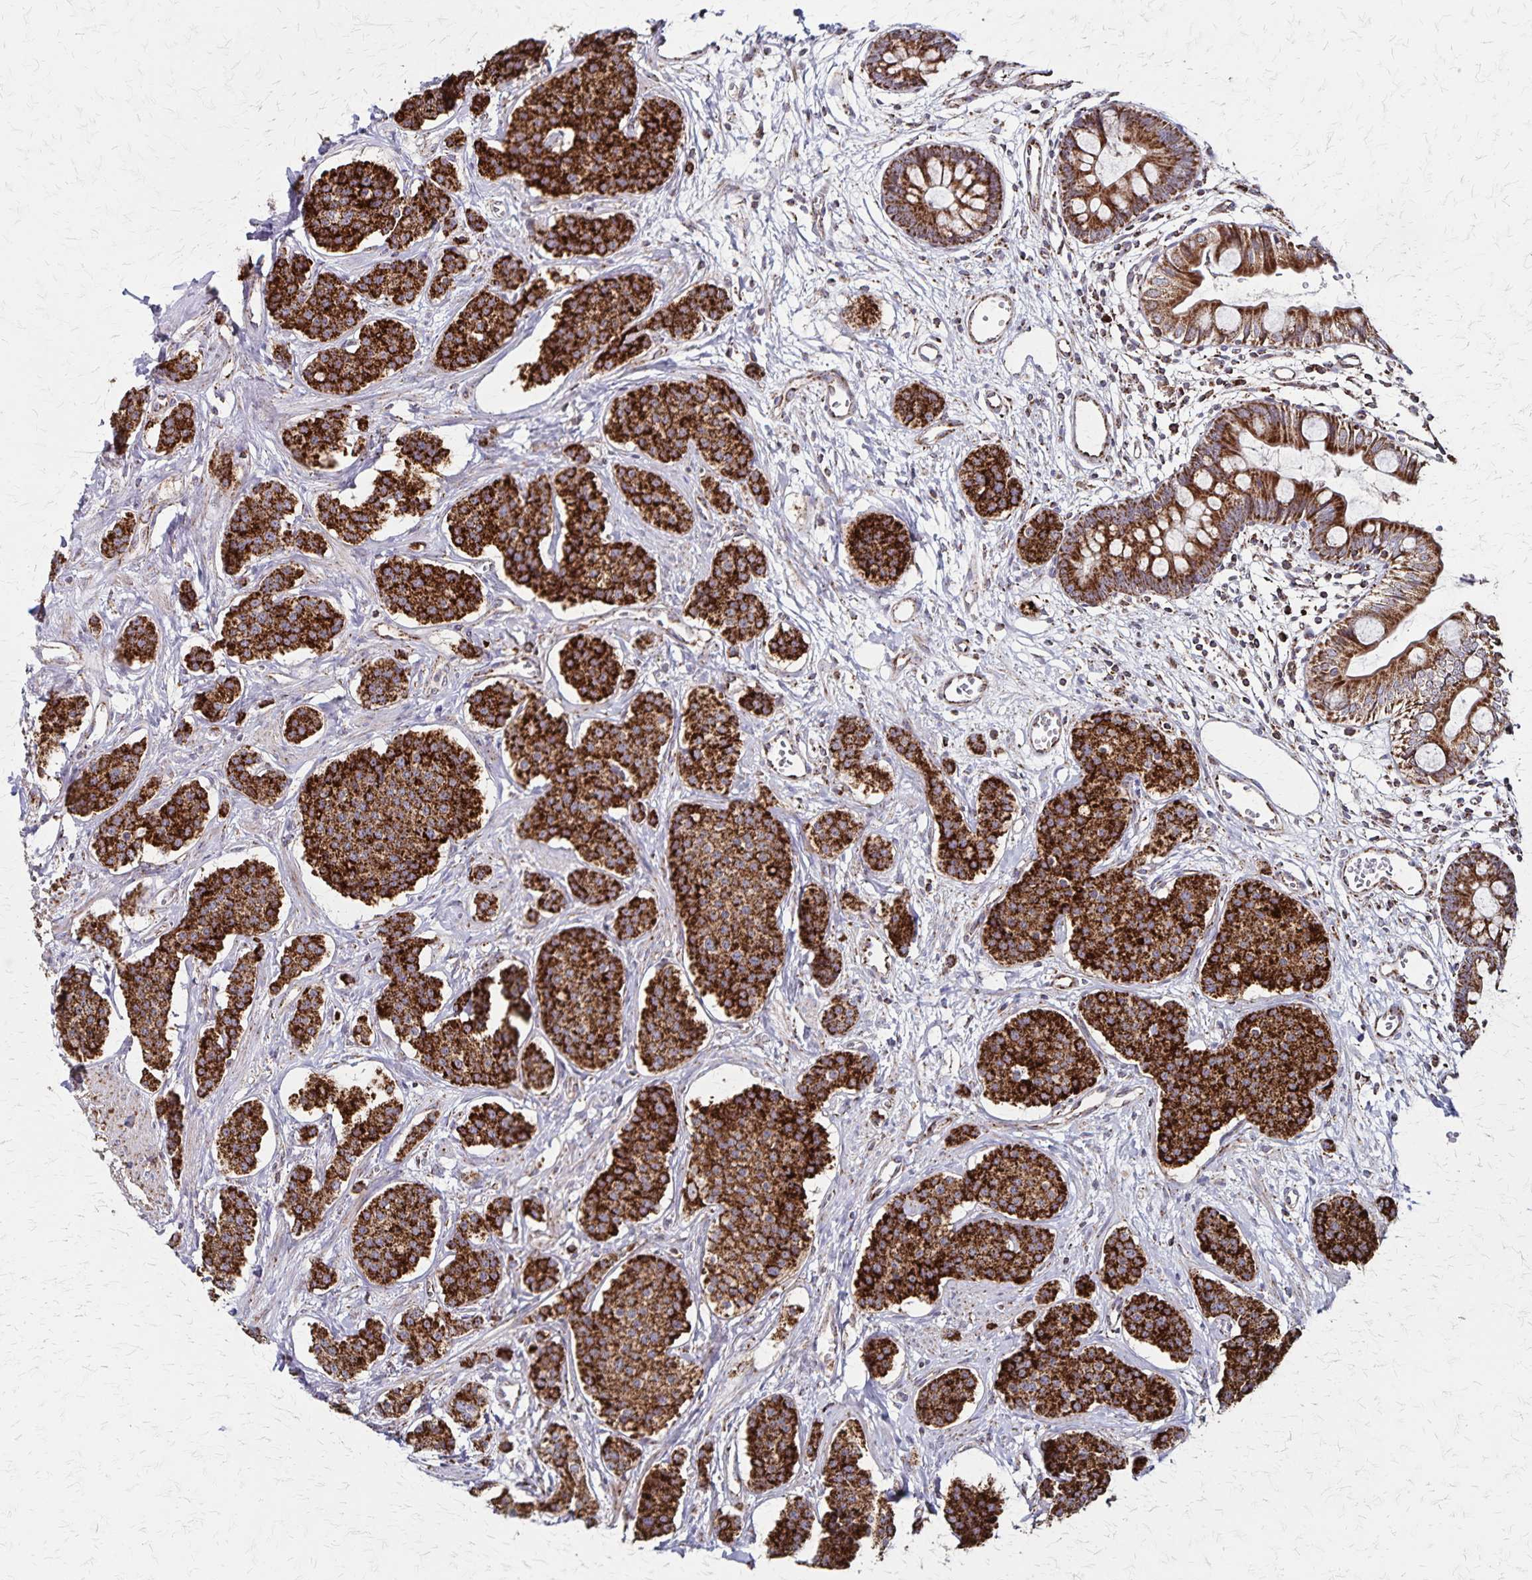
{"staining": {"intensity": "strong", "quantity": ">75%", "location": "cytoplasmic/membranous"}, "tissue": "carcinoid", "cell_type": "Tumor cells", "image_type": "cancer", "snomed": [{"axis": "morphology", "description": "Carcinoid, malignant, NOS"}, {"axis": "topography", "description": "Small intestine"}], "caption": "High-power microscopy captured an immunohistochemistry (IHC) histopathology image of carcinoid, revealing strong cytoplasmic/membranous positivity in about >75% of tumor cells.", "gene": "NFS1", "patient": {"sex": "female", "age": 64}}